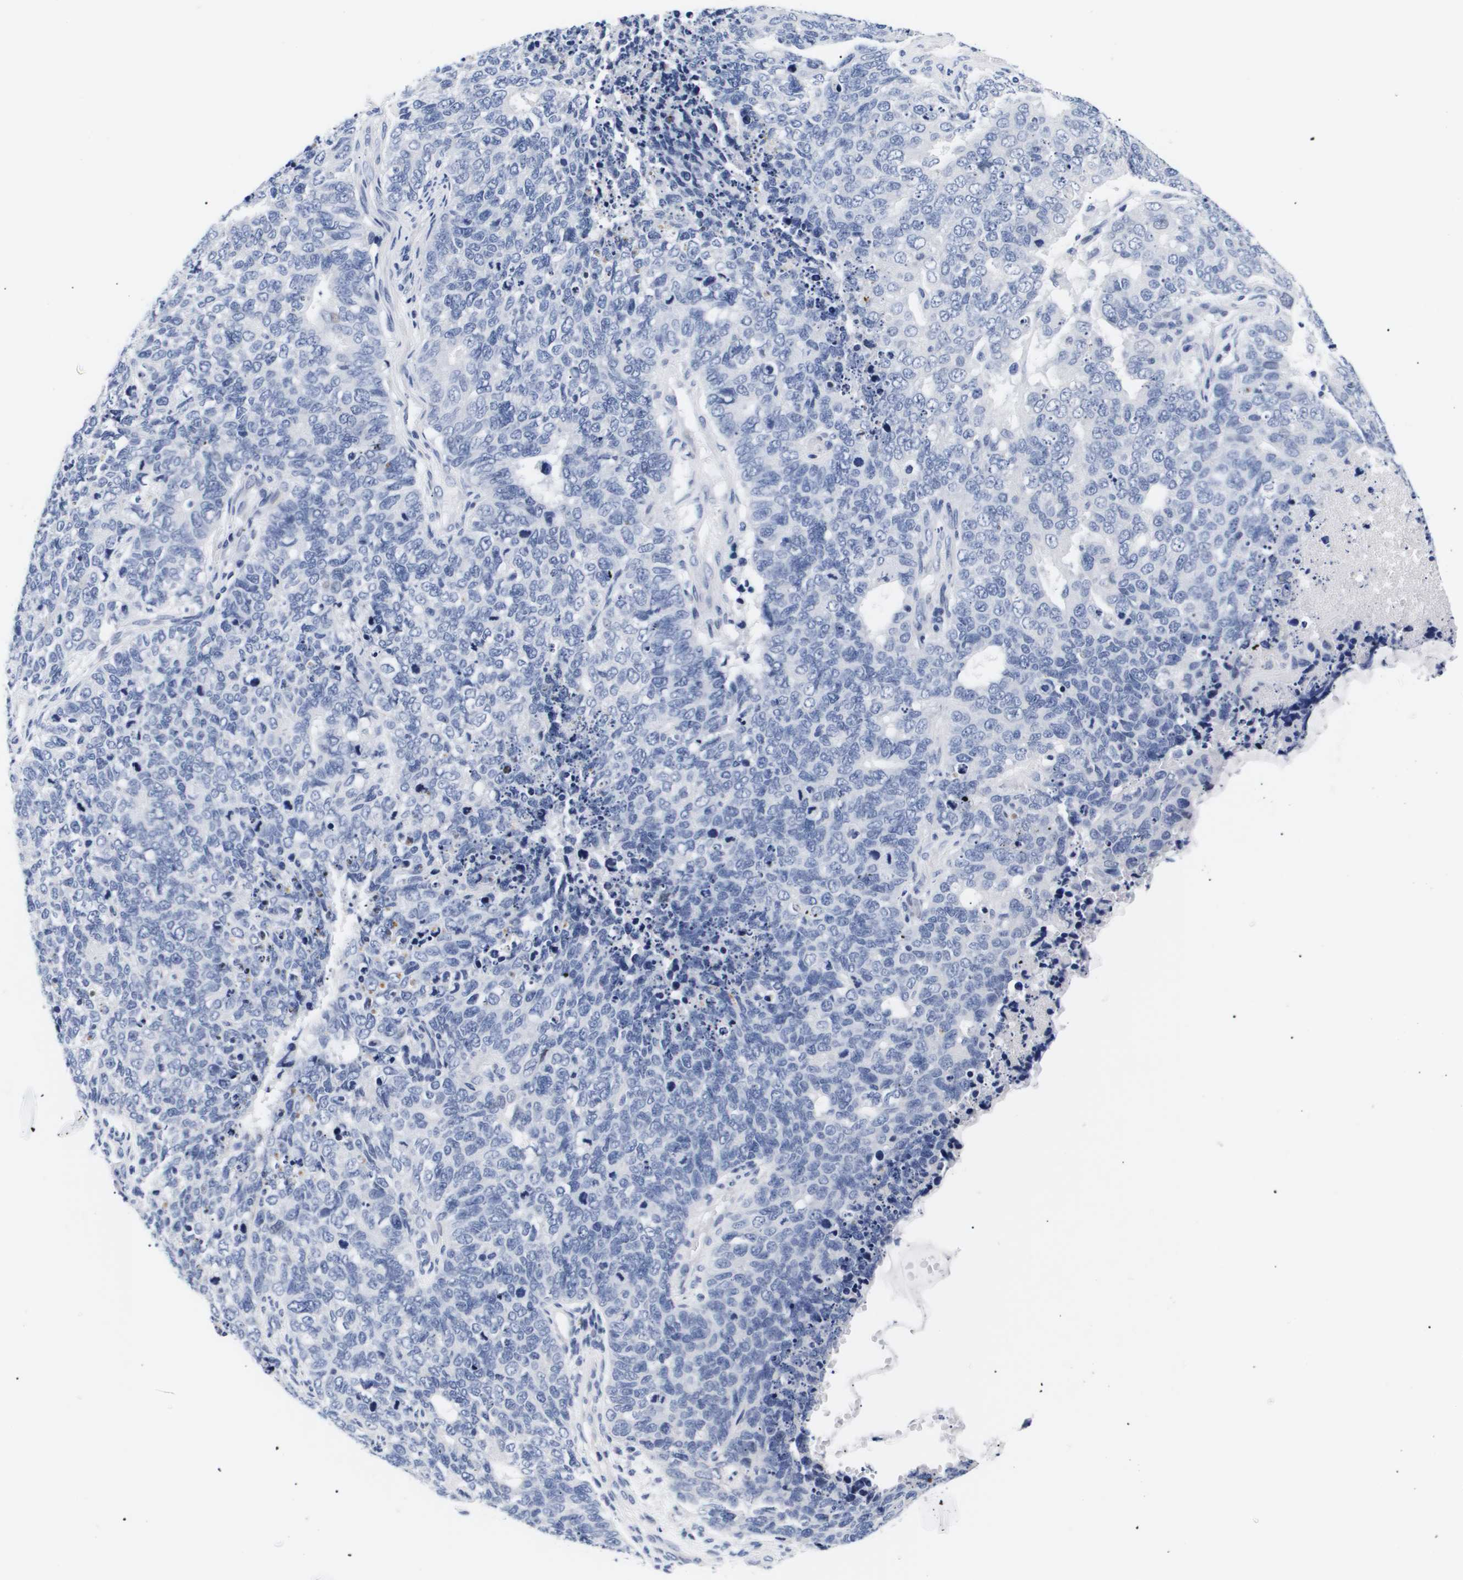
{"staining": {"intensity": "negative", "quantity": "none", "location": "none"}, "tissue": "cervical cancer", "cell_type": "Tumor cells", "image_type": "cancer", "snomed": [{"axis": "morphology", "description": "Squamous cell carcinoma, NOS"}, {"axis": "topography", "description": "Cervix"}], "caption": "IHC of human cervical squamous cell carcinoma shows no staining in tumor cells.", "gene": "SHD", "patient": {"sex": "female", "age": 63}}